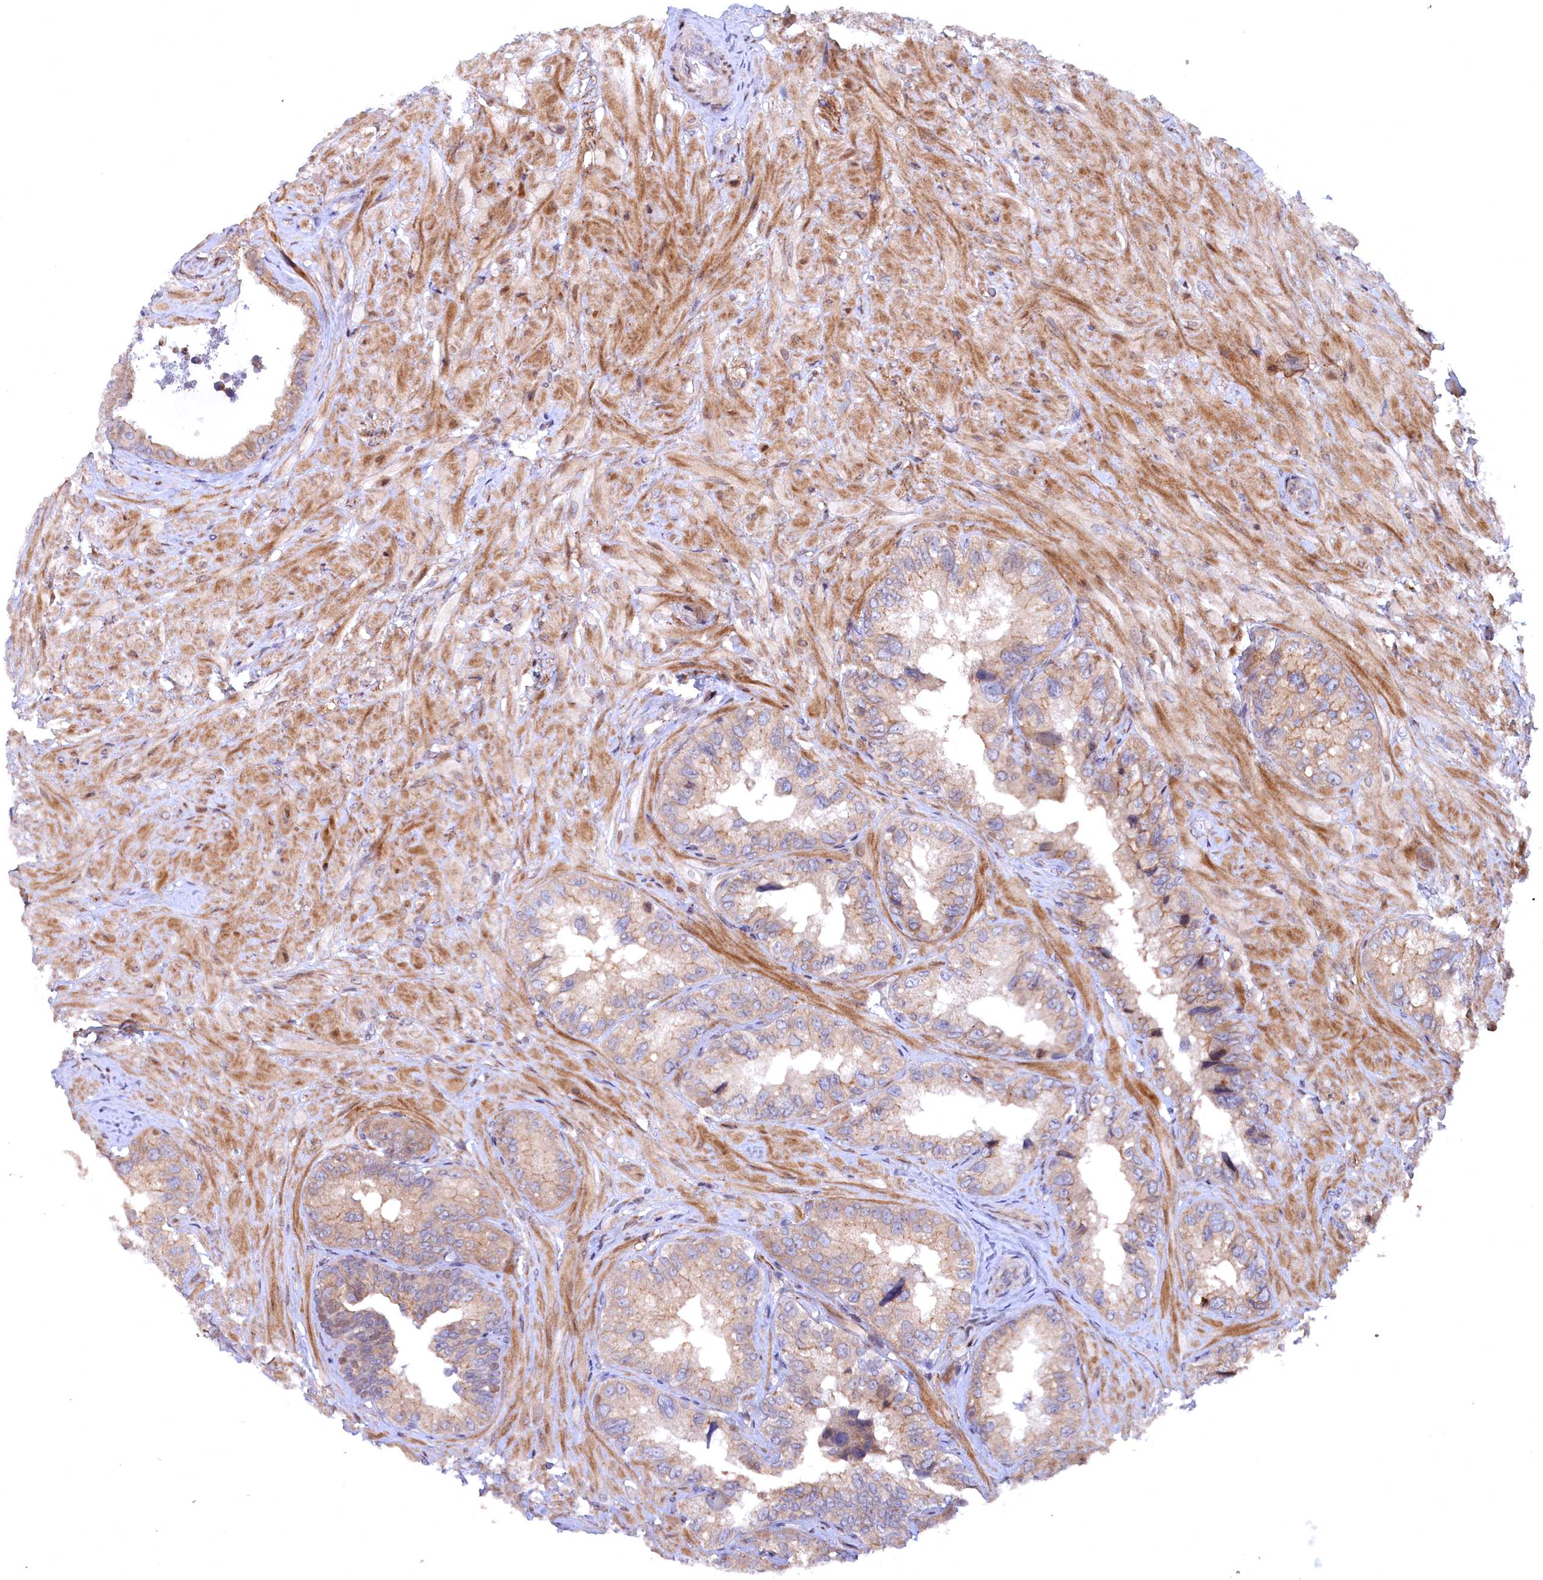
{"staining": {"intensity": "weak", "quantity": "25%-75%", "location": "cytoplasmic/membranous"}, "tissue": "seminal vesicle", "cell_type": "Glandular cells", "image_type": "normal", "snomed": [{"axis": "morphology", "description": "Normal tissue, NOS"}, {"axis": "topography", "description": "Seminal veicle"}, {"axis": "topography", "description": "Peripheral nerve tissue"}], "caption": "Glandular cells exhibit low levels of weak cytoplasmic/membranous positivity in about 25%-75% of cells in normal human seminal vesicle.", "gene": "TMC5", "patient": {"sex": "male", "age": 67}}